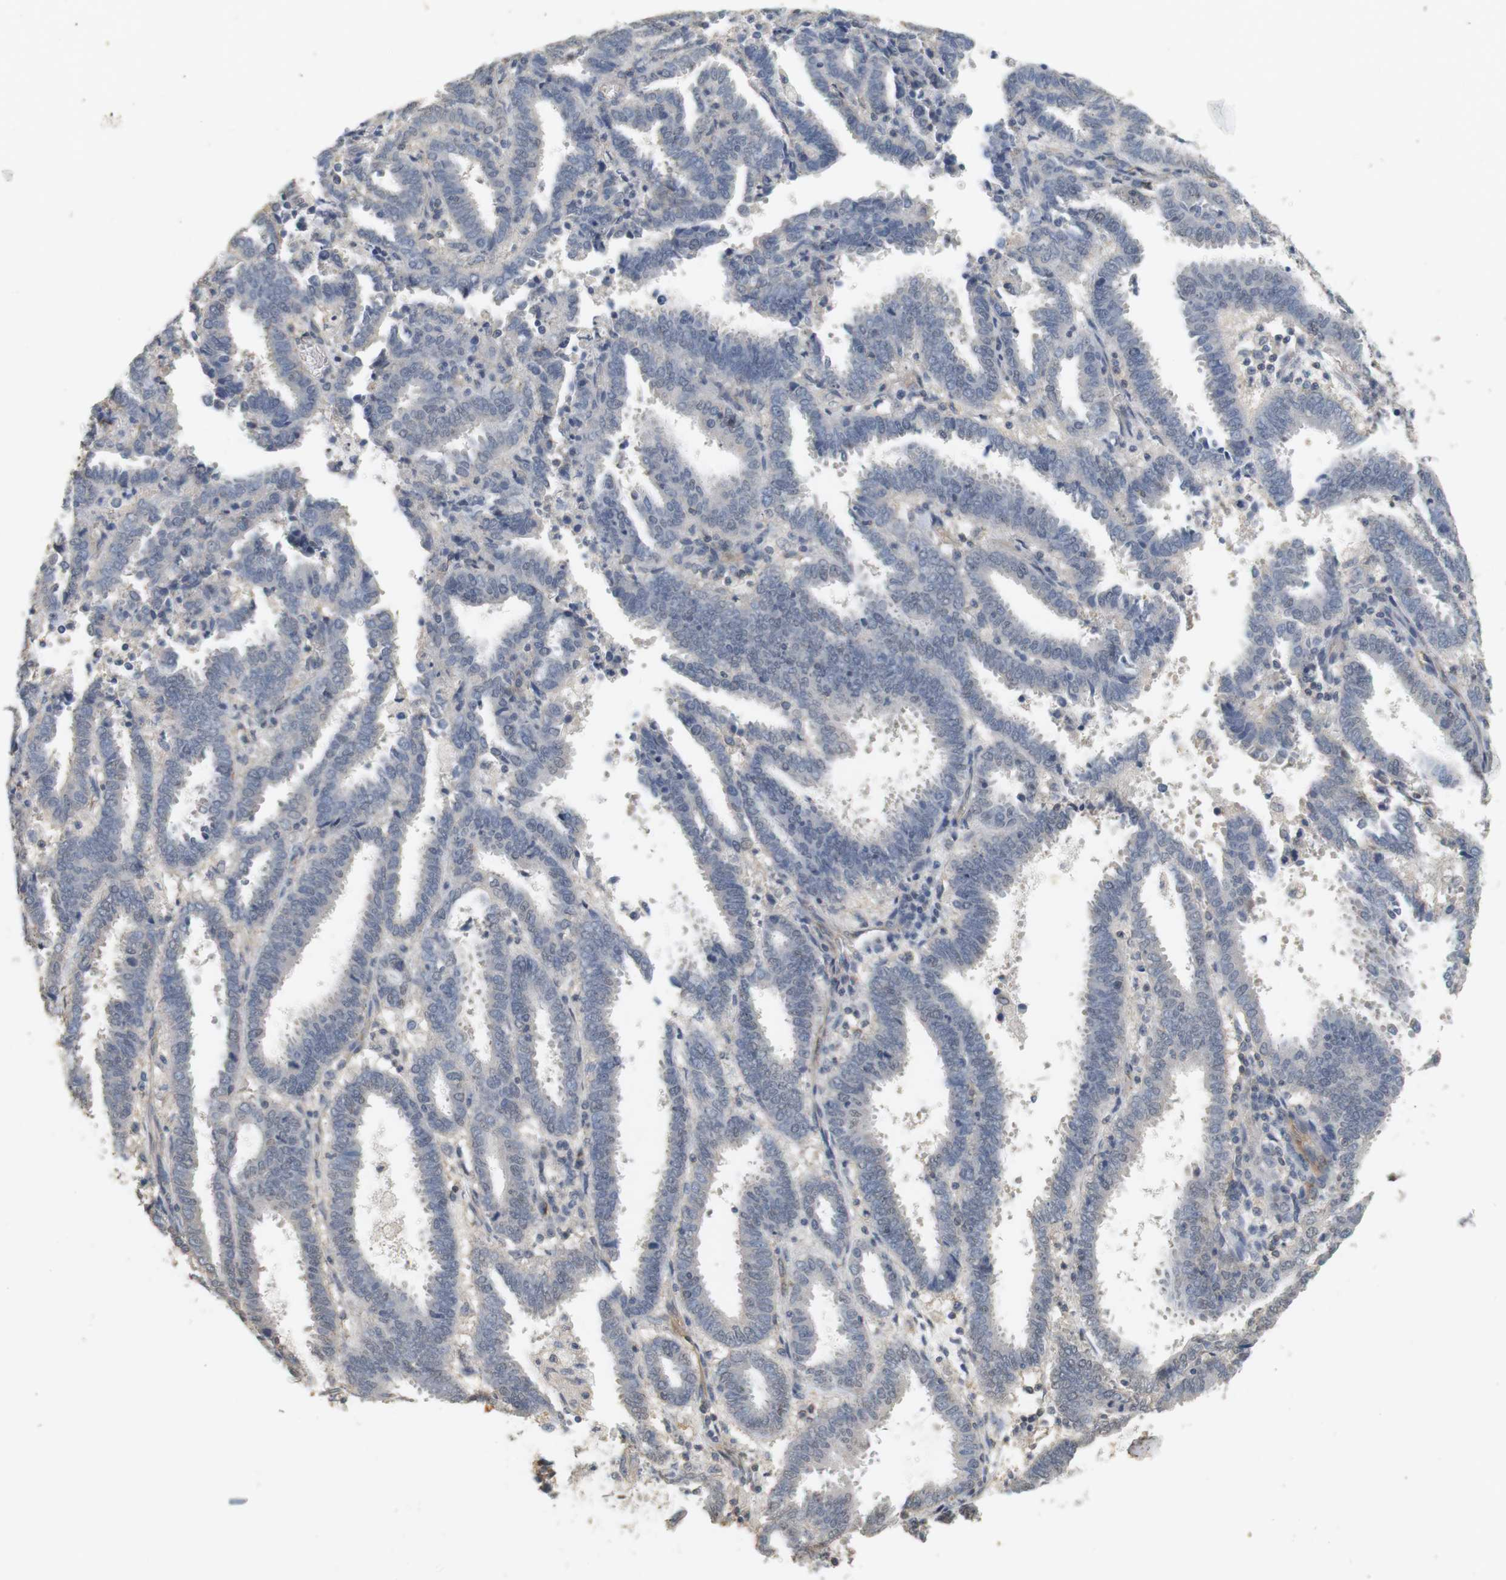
{"staining": {"intensity": "negative", "quantity": "none", "location": "none"}, "tissue": "endometrial cancer", "cell_type": "Tumor cells", "image_type": "cancer", "snomed": [{"axis": "morphology", "description": "Adenocarcinoma, NOS"}, {"axis": "topography", "description": "Uterus"}], "caption": "Image shows no significant protein positivity in tumor cells of endometrial adenocarcinoma.", "gene": "OSR1", "patient": {"sex": "female", "age": 83}}